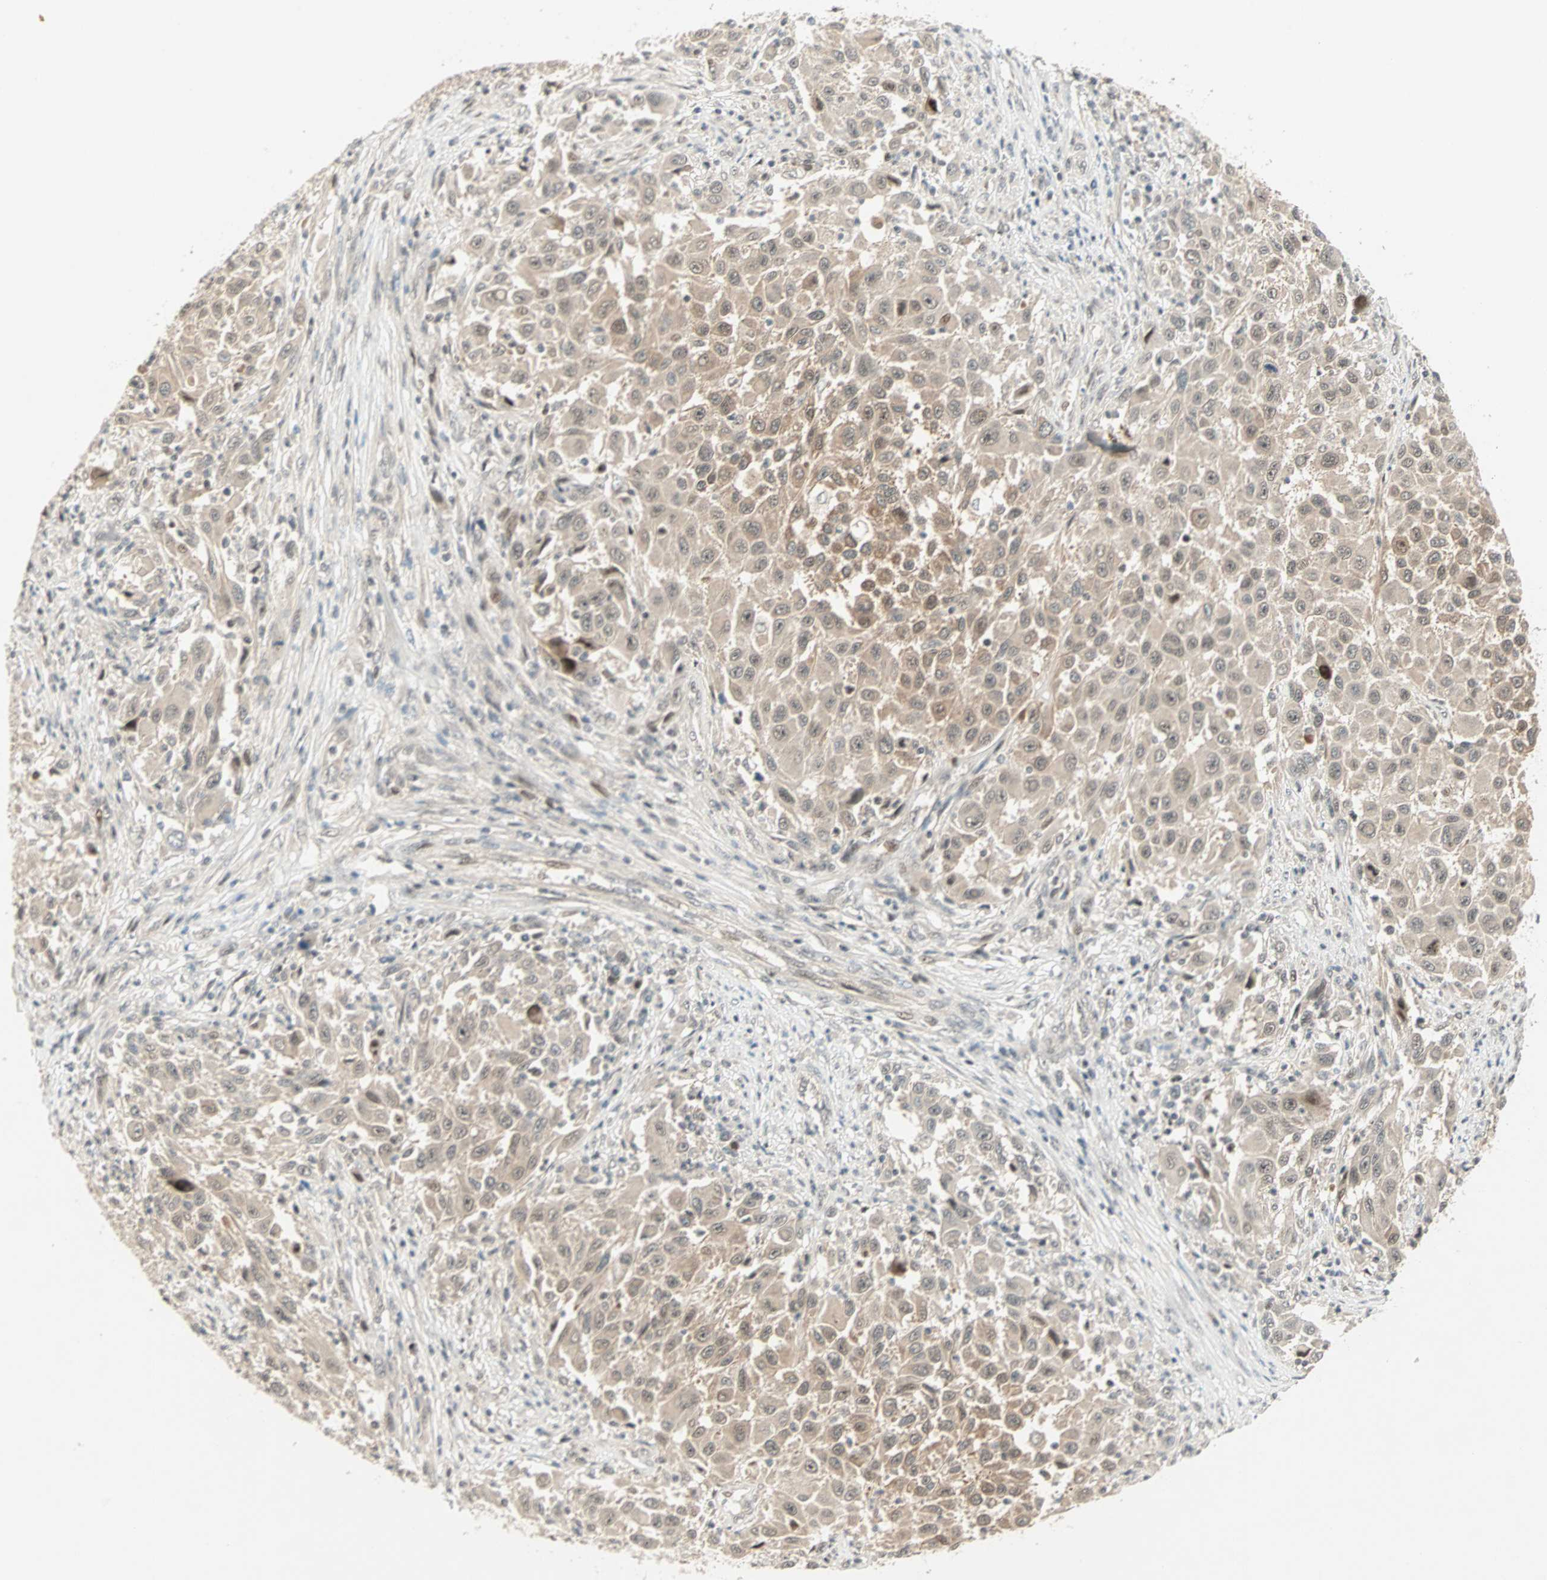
{"staining": {"intensity": "weak", "quantity": "25%-75%", "location": "cytoplasmic/membranous"}, "tissue": "melanoma", "cell_type": "Tumor cells", "image_type": "cancer", "snomed": [{"axis": "morphology", "description": "Malignant melanoma, Metastatic site"}, {"axis": "topography", "description": "Lymph node"}], "caption": "Immunohistochemistry (IHC) image of malignant melanoma (metastatic site) stained for a protein (brown), which displays low levels of weak cytoplasmic/membranous expression in about 25%-75% of tumor cells.", "gene": "ACSL5", "patient": {"sex": "male", "age": 61}}